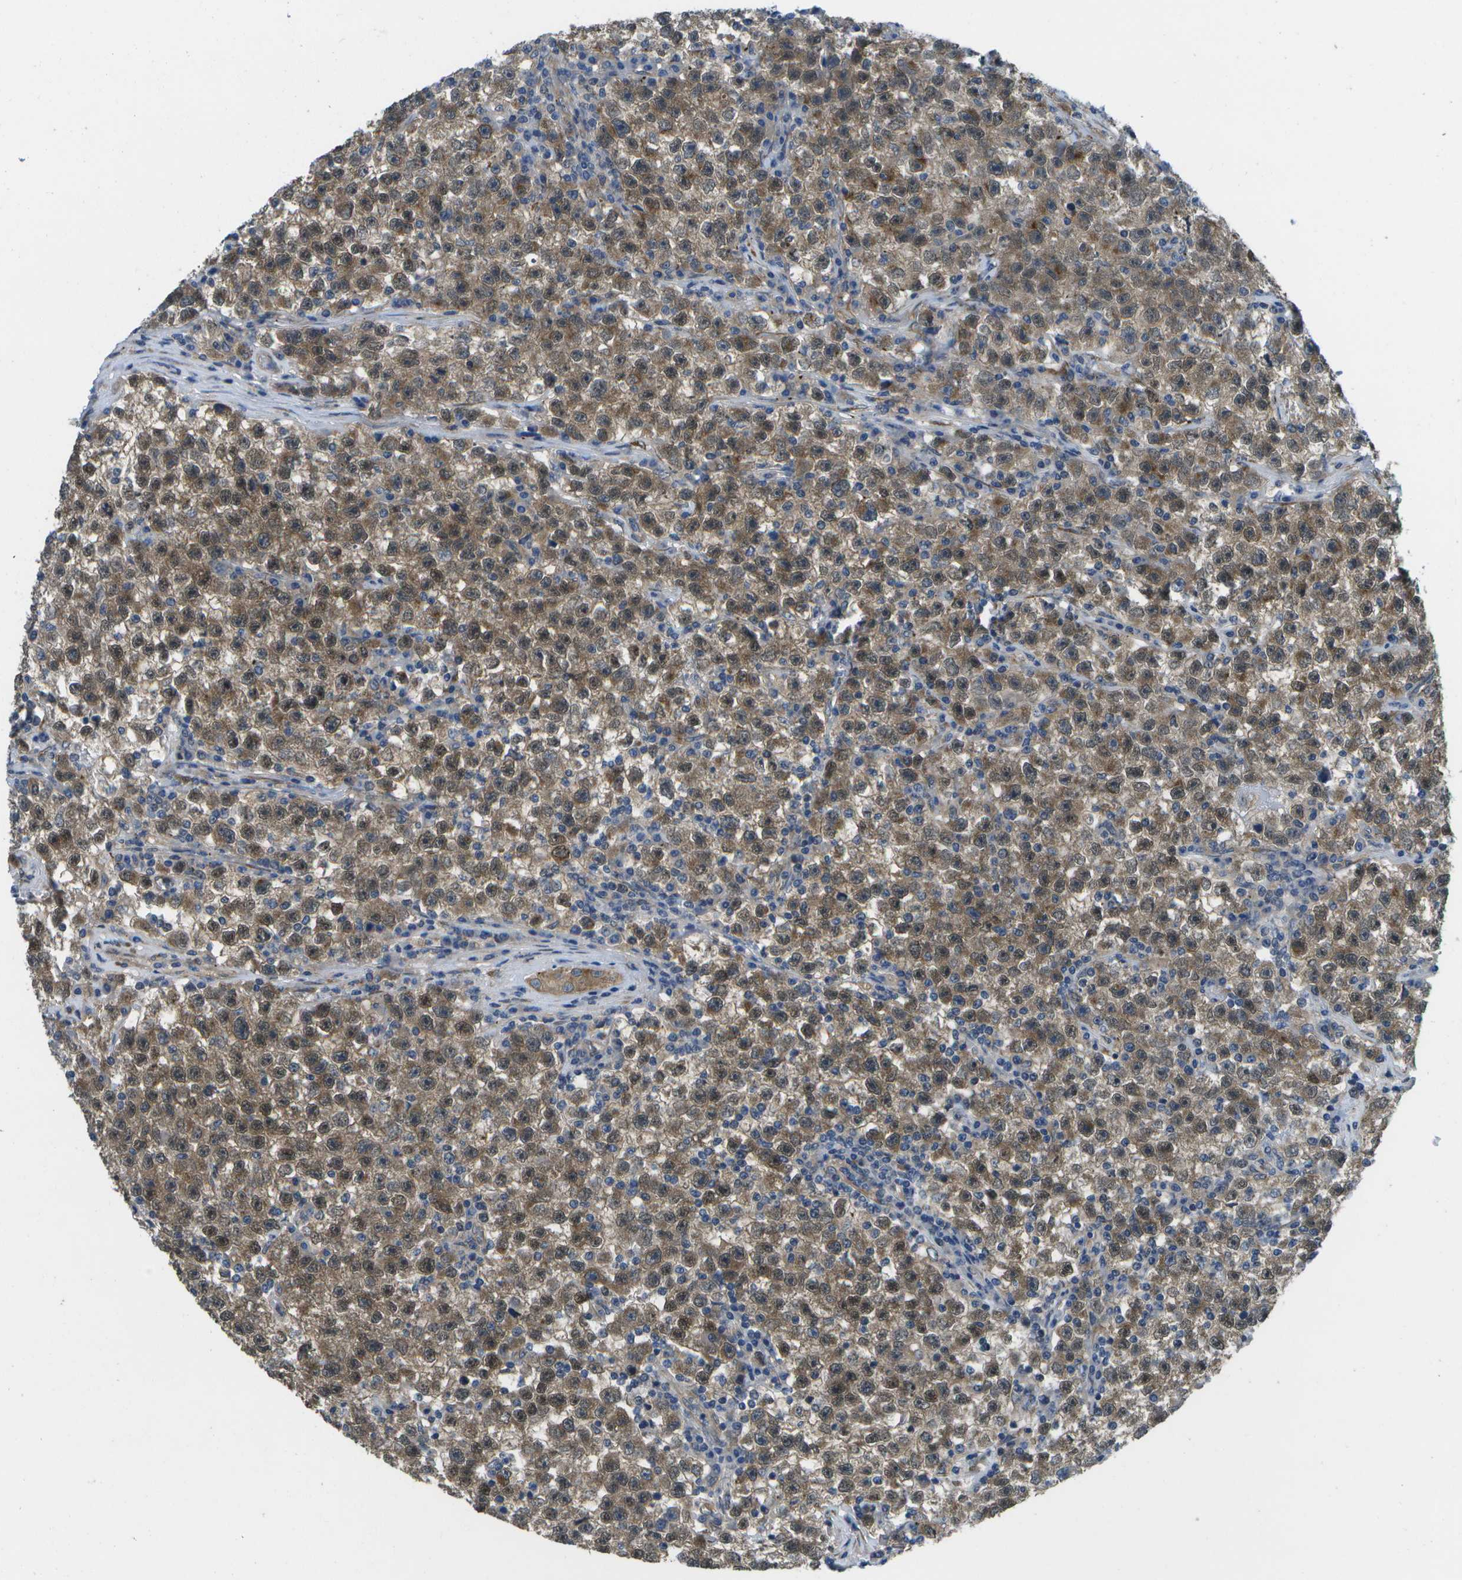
{"staining": {"intensity": "moderate", "quantity": ">75%", "location": "cytoplasmic/membranous"}, "tissue": "testis cancer", "cell_type": "Tumor cells", "image_type": "cancer", "snomed": [{"axis": "morphology", "description": "Seminoma, NOS"}, {"axis": "topography", "description": "Testis"}], "caption": "There is medium levels of moderate cytoplasmic/membranous positivity in tumor cells of testis cancer (seminoma), as demonstrated by immunohistochemical staining (brown color).", "gene": "P3H1", "patient": {"sex": "male", "age": 22}}